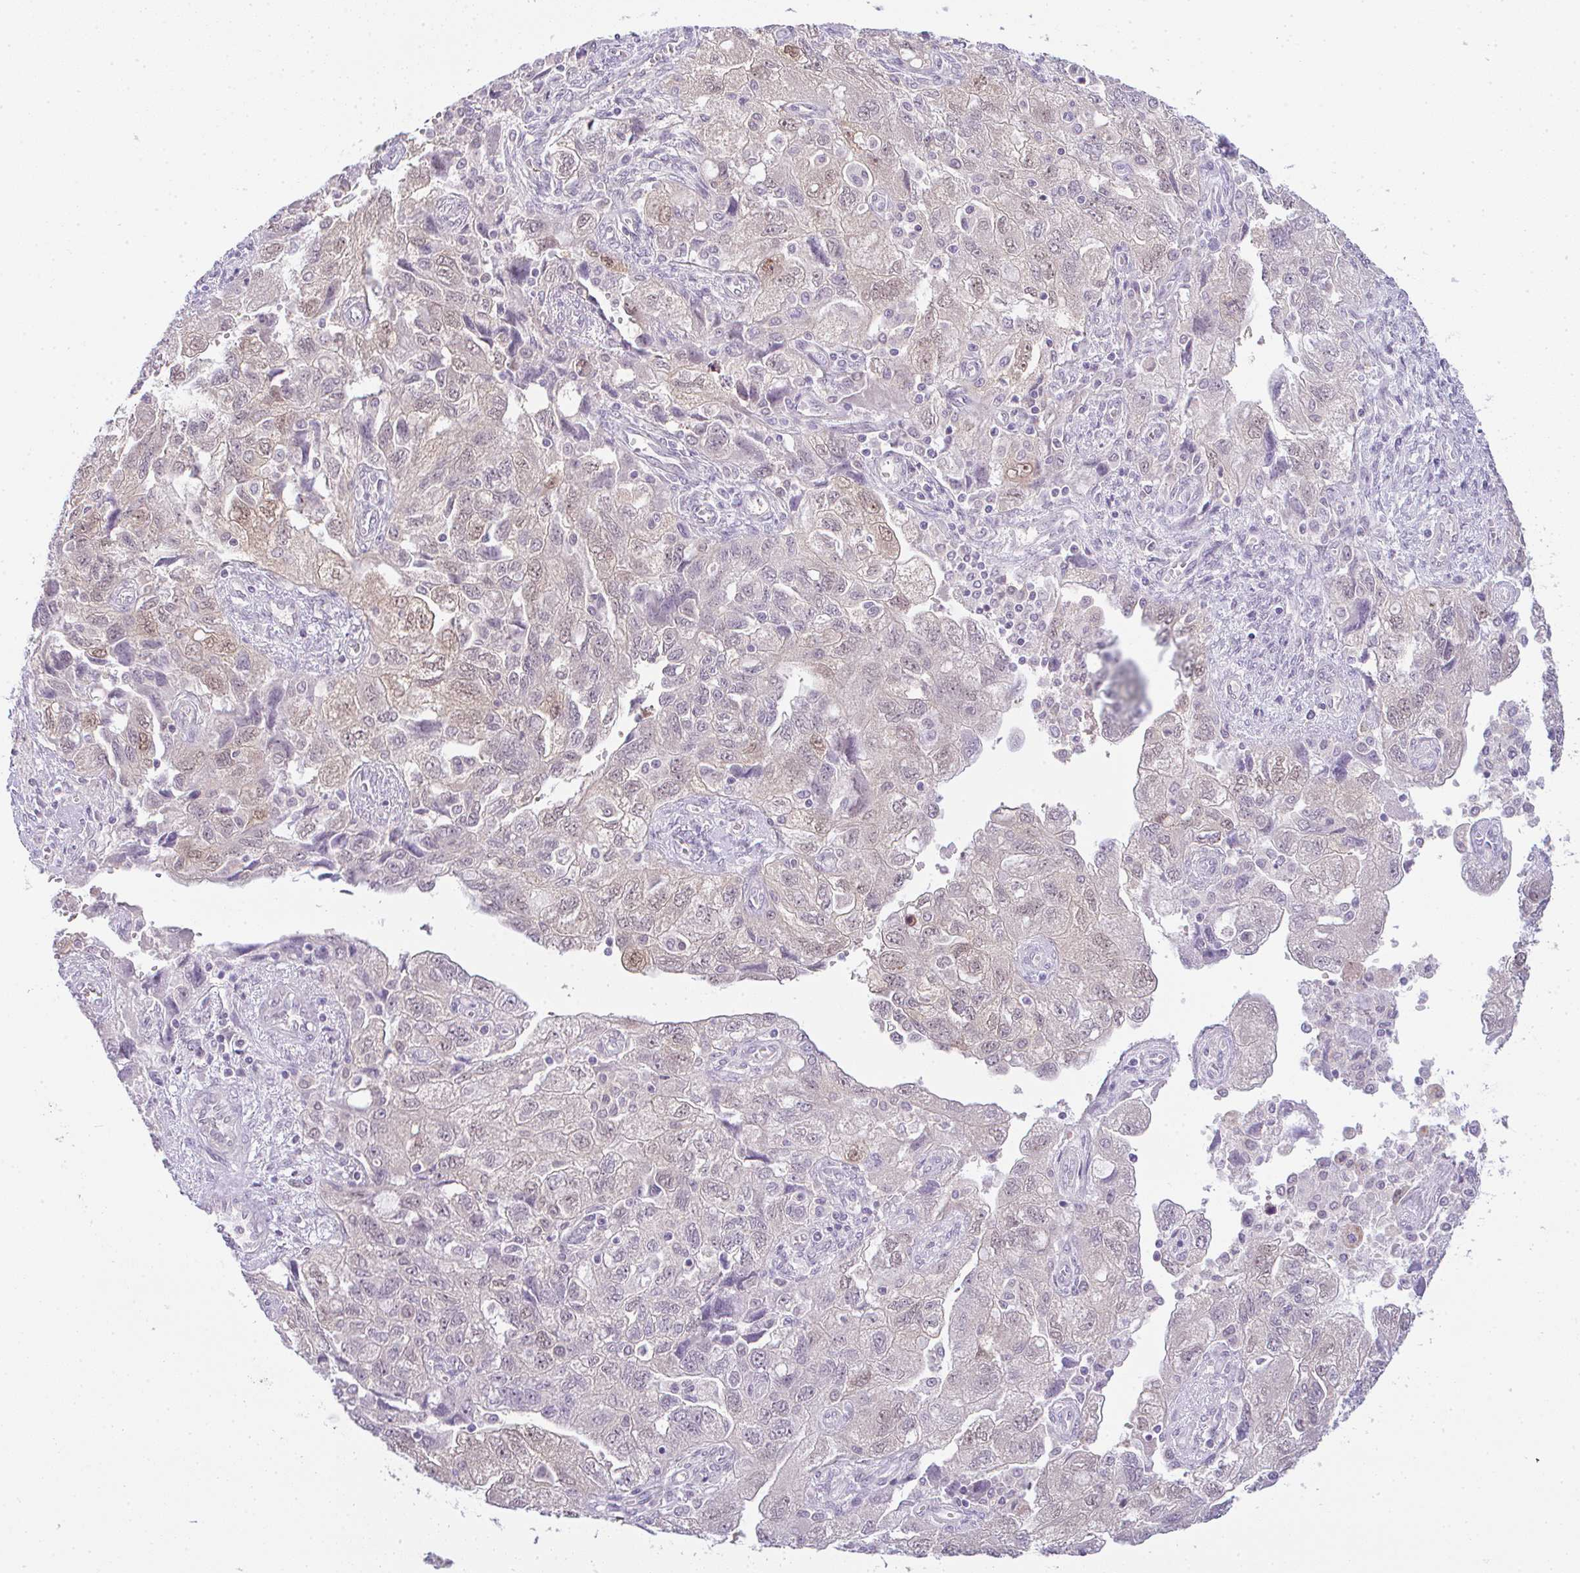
{"staining": {"intensity": "weak", "quantity": "25%-75%", "location": "nuclear"}, "tissue": "ovarian cancer", "cell_type": "Tumor cells", "image_type": "cancer", "snomed": [{"axis": "morphology", "description": "Carcinoma, NOS"}, {"axis": "morphology", "description": "Cystadenocarcinoma, serous, NOS"}, {"axis": "topography", "description": "Ovary"}], "caption": "The image reveals staining of ovarian cancer (carcinoma), revealing weak nuclear protein positivity (brown color) within tumor cells.", "gene": "CSE1L", "patient": {"sex": "female", "age": 69}}